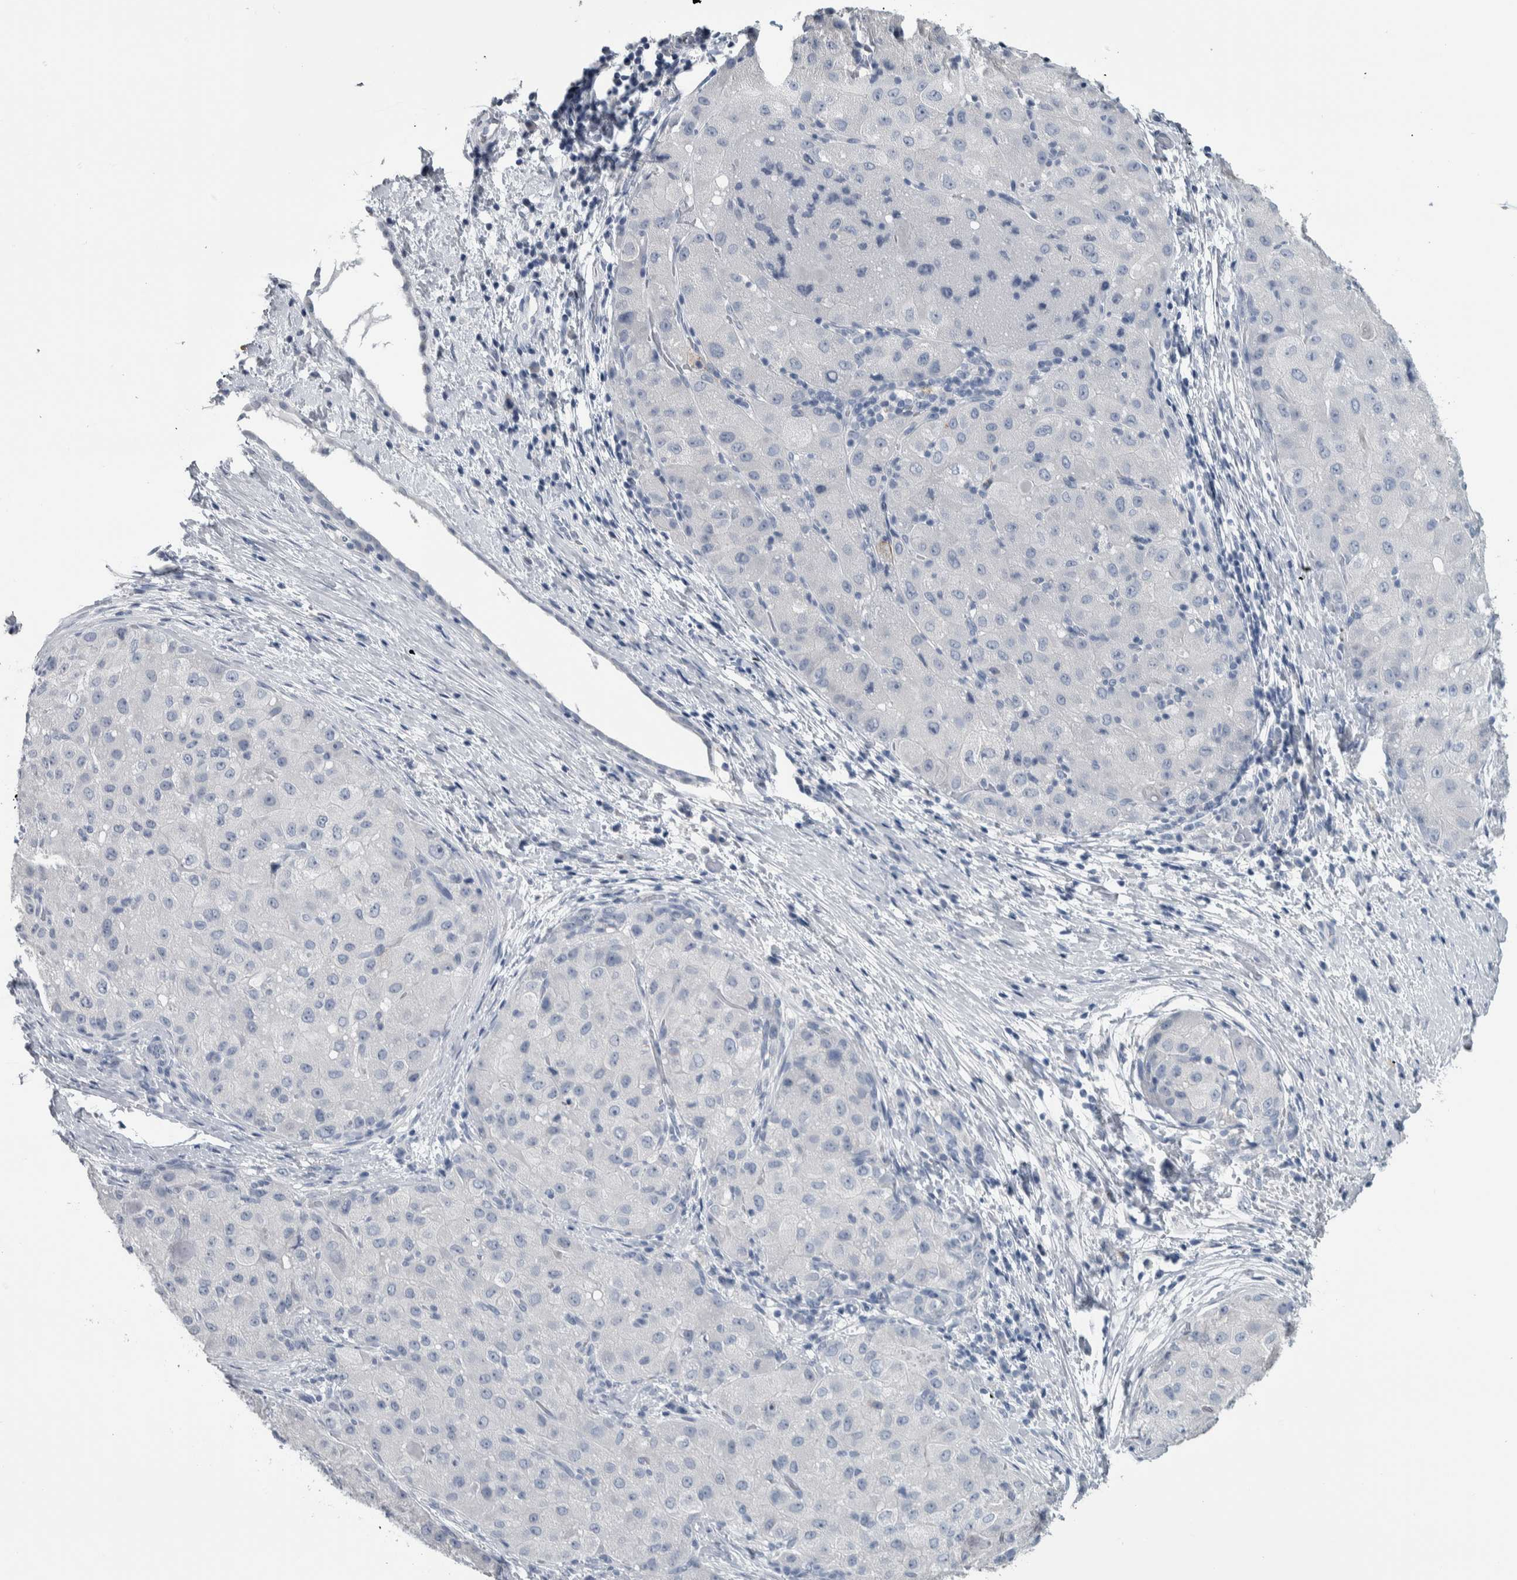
{"staining": {"intensity": "negative", "quantity": "none", "location": "none"}, "tissue": "liver cancer", "cell_type": "Tumor cells", "image_type": "cancer", "snomed": [{"axis": "morphology", "description": "Carcinoma, Hepatocellular, NOS"}, {"axis": "topography", "description": "Liver"}], "caption": "Tumor cells show no significant protein staining in liver hepatocellular carcinoma. (DAB (3,3'-diaminobenzidine) immunohistochemistry (IHC), high magnification).", "gene": "CDH17", "patient": {"sex": "male", "age": 80}}